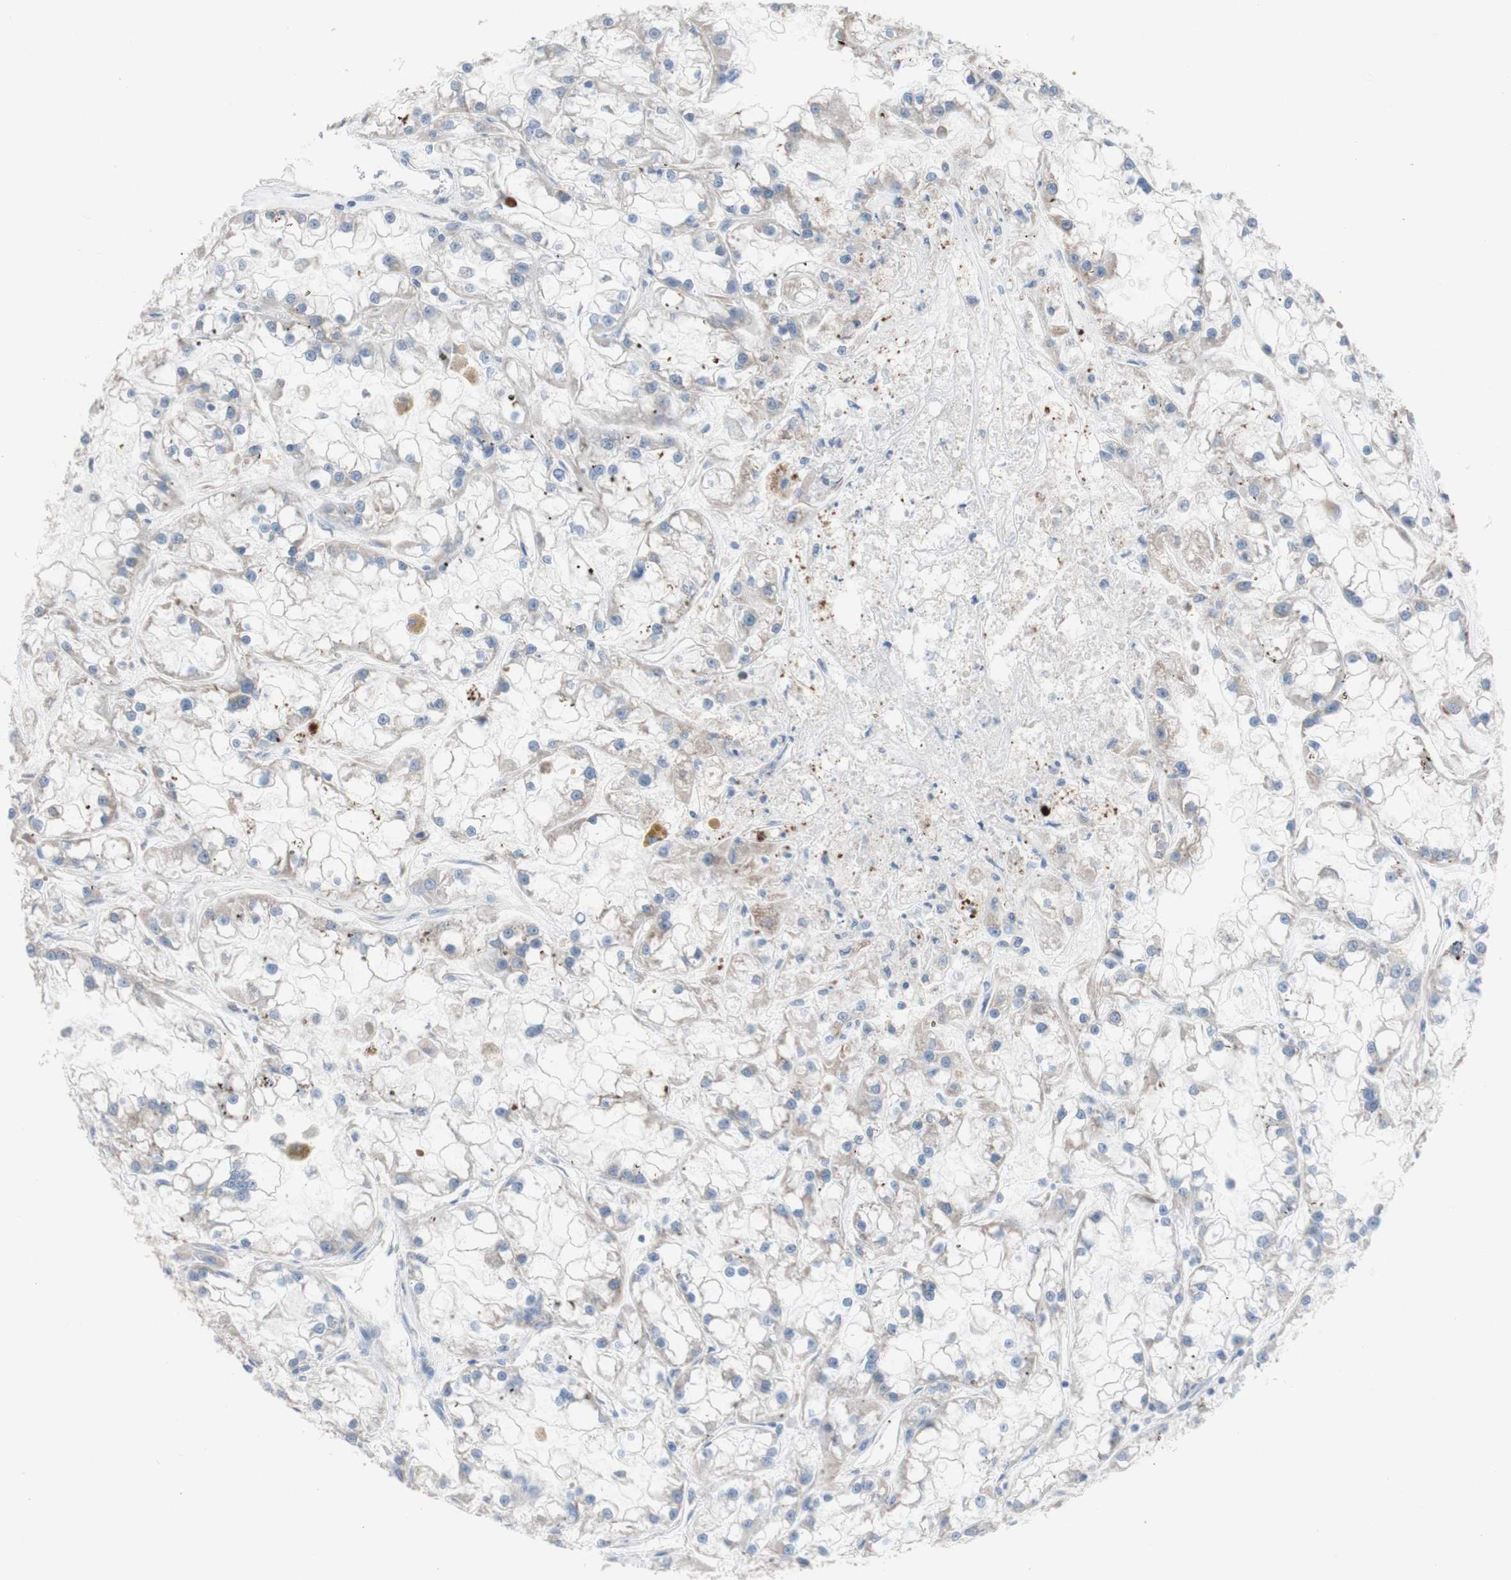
{"staining": {"intensity": "weak", "quantity": "<25%", "location": "cytoplasmic/membranous"}, "tissue": "renal cancer", "cell_type": "Tumor cells", "image_type": "cancer", "snomed": [{"axis": "morphology", "description": "Adenocarcinoma, NOS"}, {"axis": "topography", "description": "Kidney"}], "caption": "Human renal cancer (adenocarcinoma) stained for a protein using immunohistochemistry reveals no staining in tumor cells.", "gene": "AGPAT5", "patient": {"sex": "female", "age": 52}}